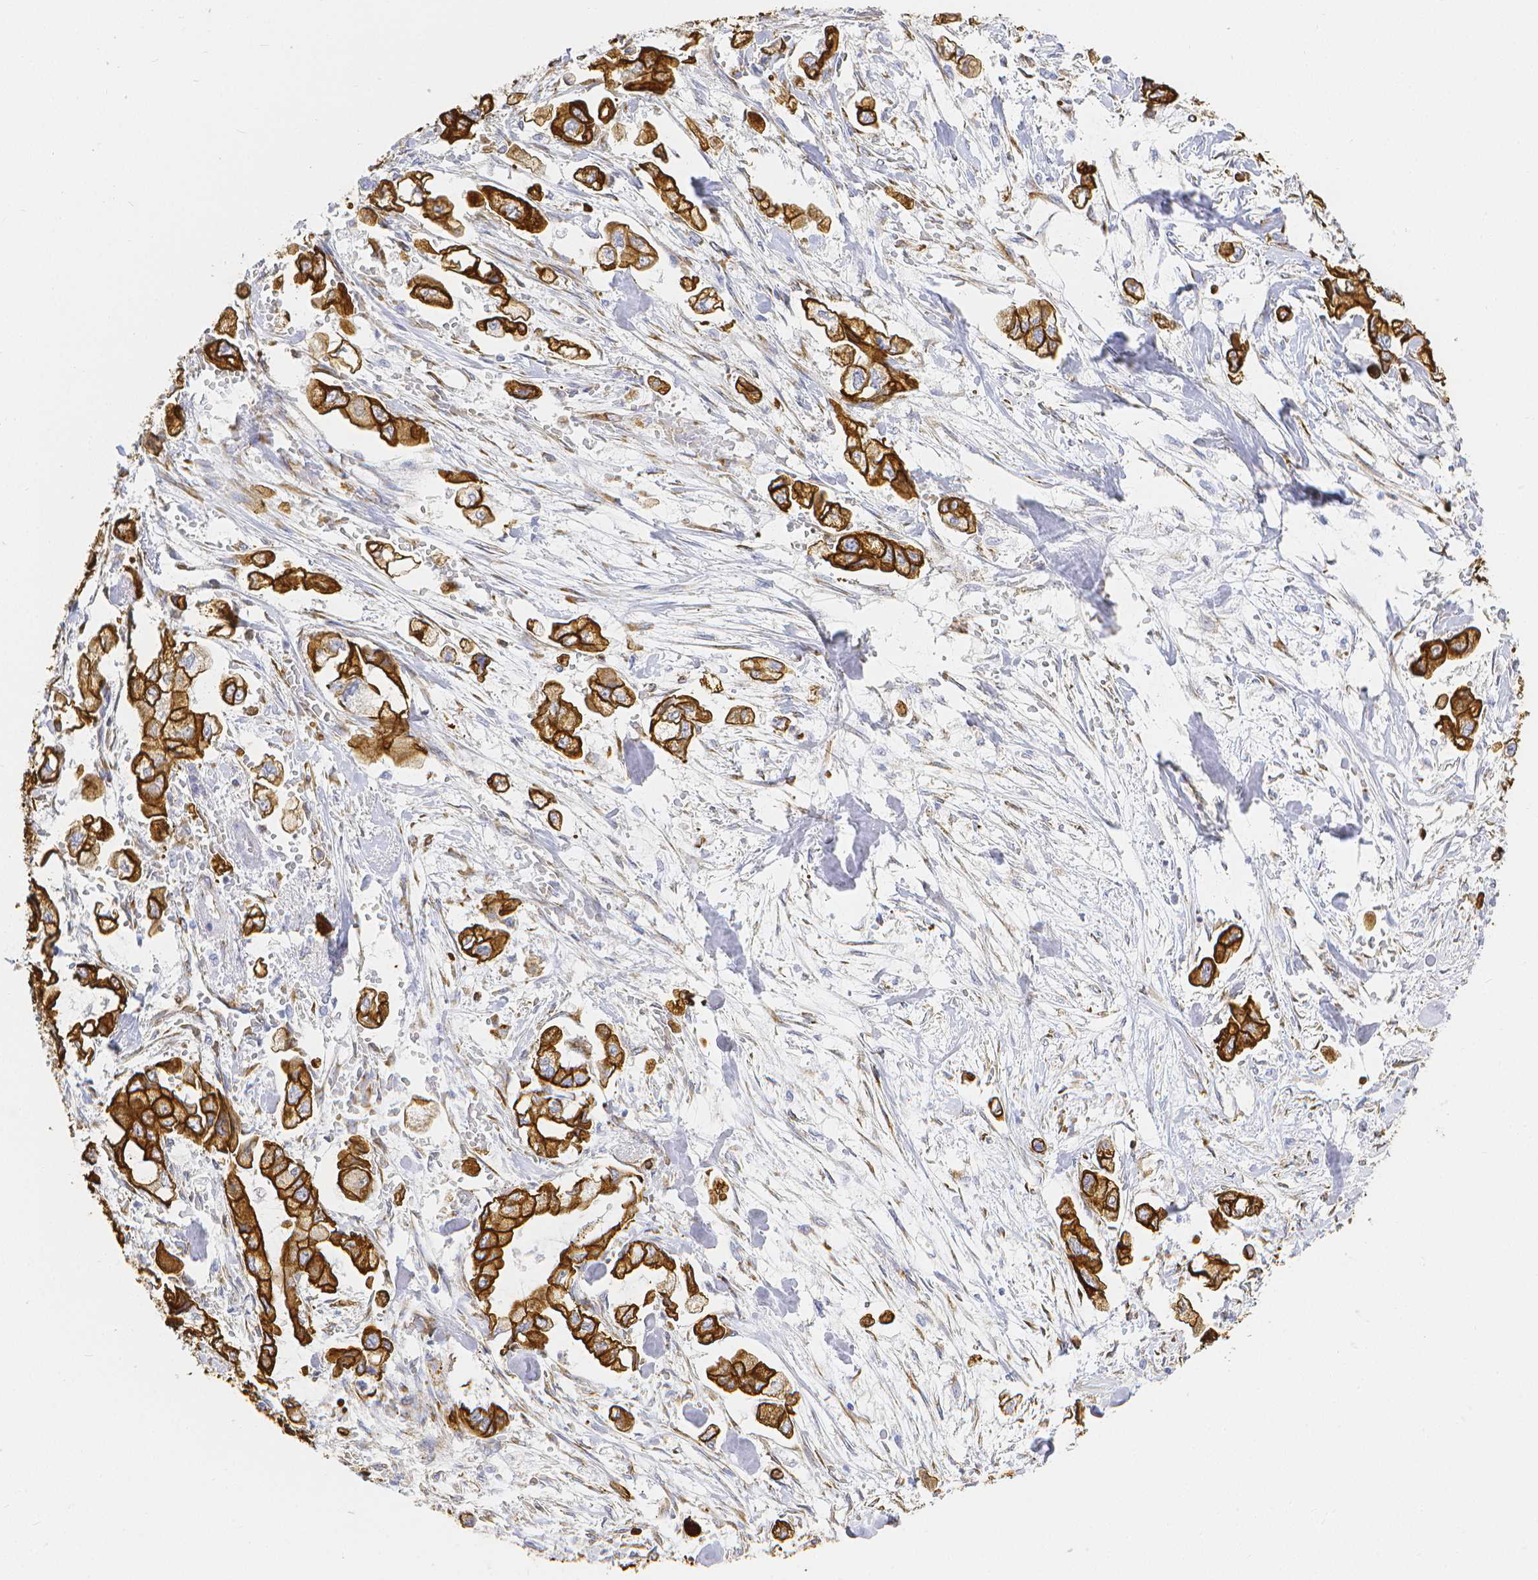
{"staining": {"intensity": "strong", "quantity": ">75%", "location": "cytoplasmic/membranous"}, "tissue": "stomach cancer", "cell_type": "Tumor cells", "image_type": "cancer", "snomed": [{"axis": "morphology", "description": "Adenocarcinoma, NOS"}, {"axis": "topography", "description": "Stomach"}], "caption": "A brown stain labels strong cytoplasmic/membranous expression of a protein in human adenocarcinoma (stomach) tumor cells.", "gene": "SMURF1", "patient": {"sex": "male", "age": 62}}